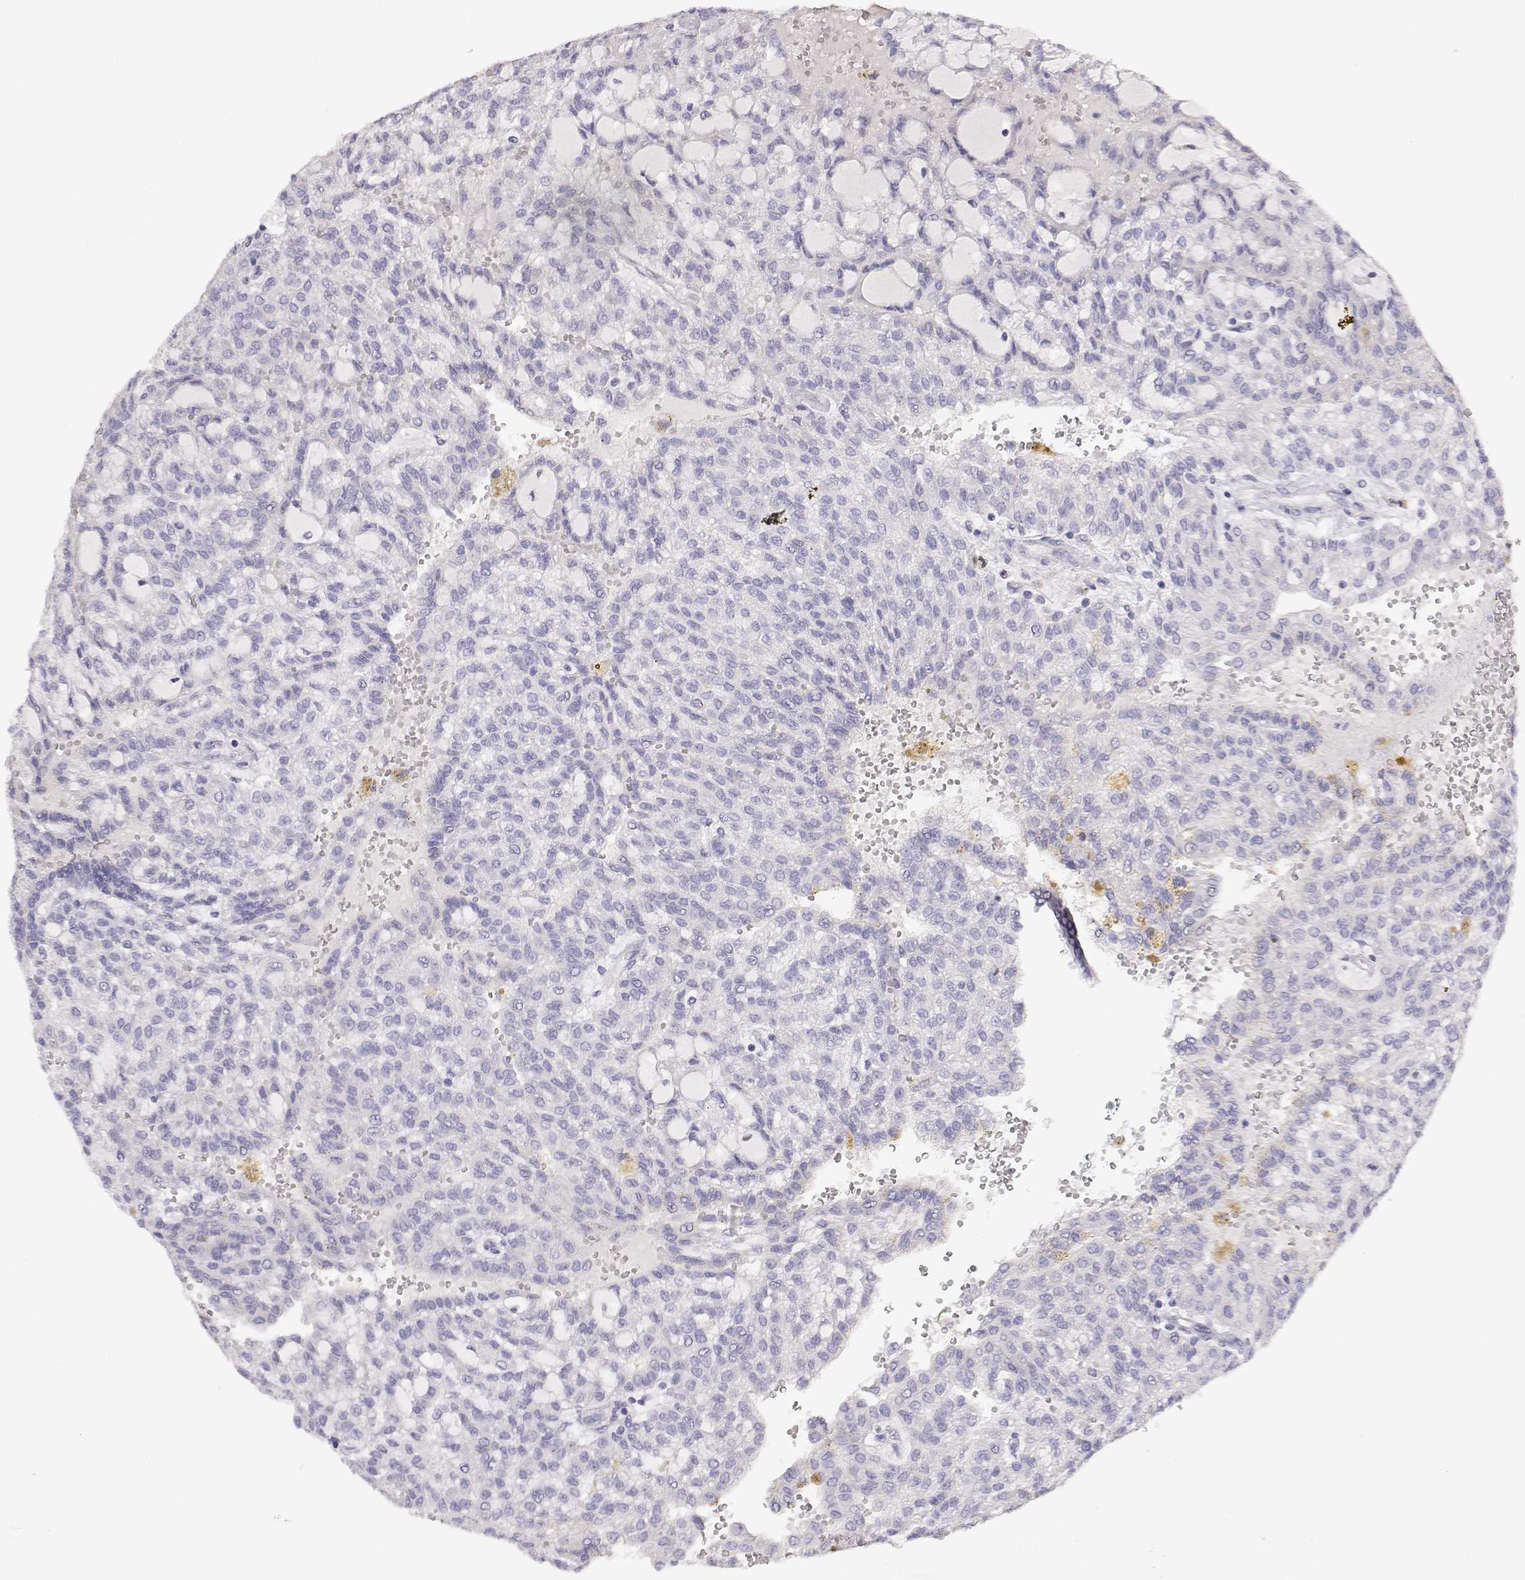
{"staining": {"intensity": "negative", "quantity": "none", "location": "none"}, "tissue": "renal cancer", "cell_type": "Tumor cells", "image_type": "cancer", "snomed": [{"axis": "morphology", "description": "Adenocarcinoma, NOS"}, {"axis": "topography", "description": "Kidney"}], "caption": "Immunohistochemistry of renal cancer (adenocarcinoma) reveals no staining in tumor cells. (DAB (3,3'-diaminobenzidine) IHC with hematoxylin counter stain).", "gene": "CDHR1", "patient": {"sex": "male", "age": 63}}